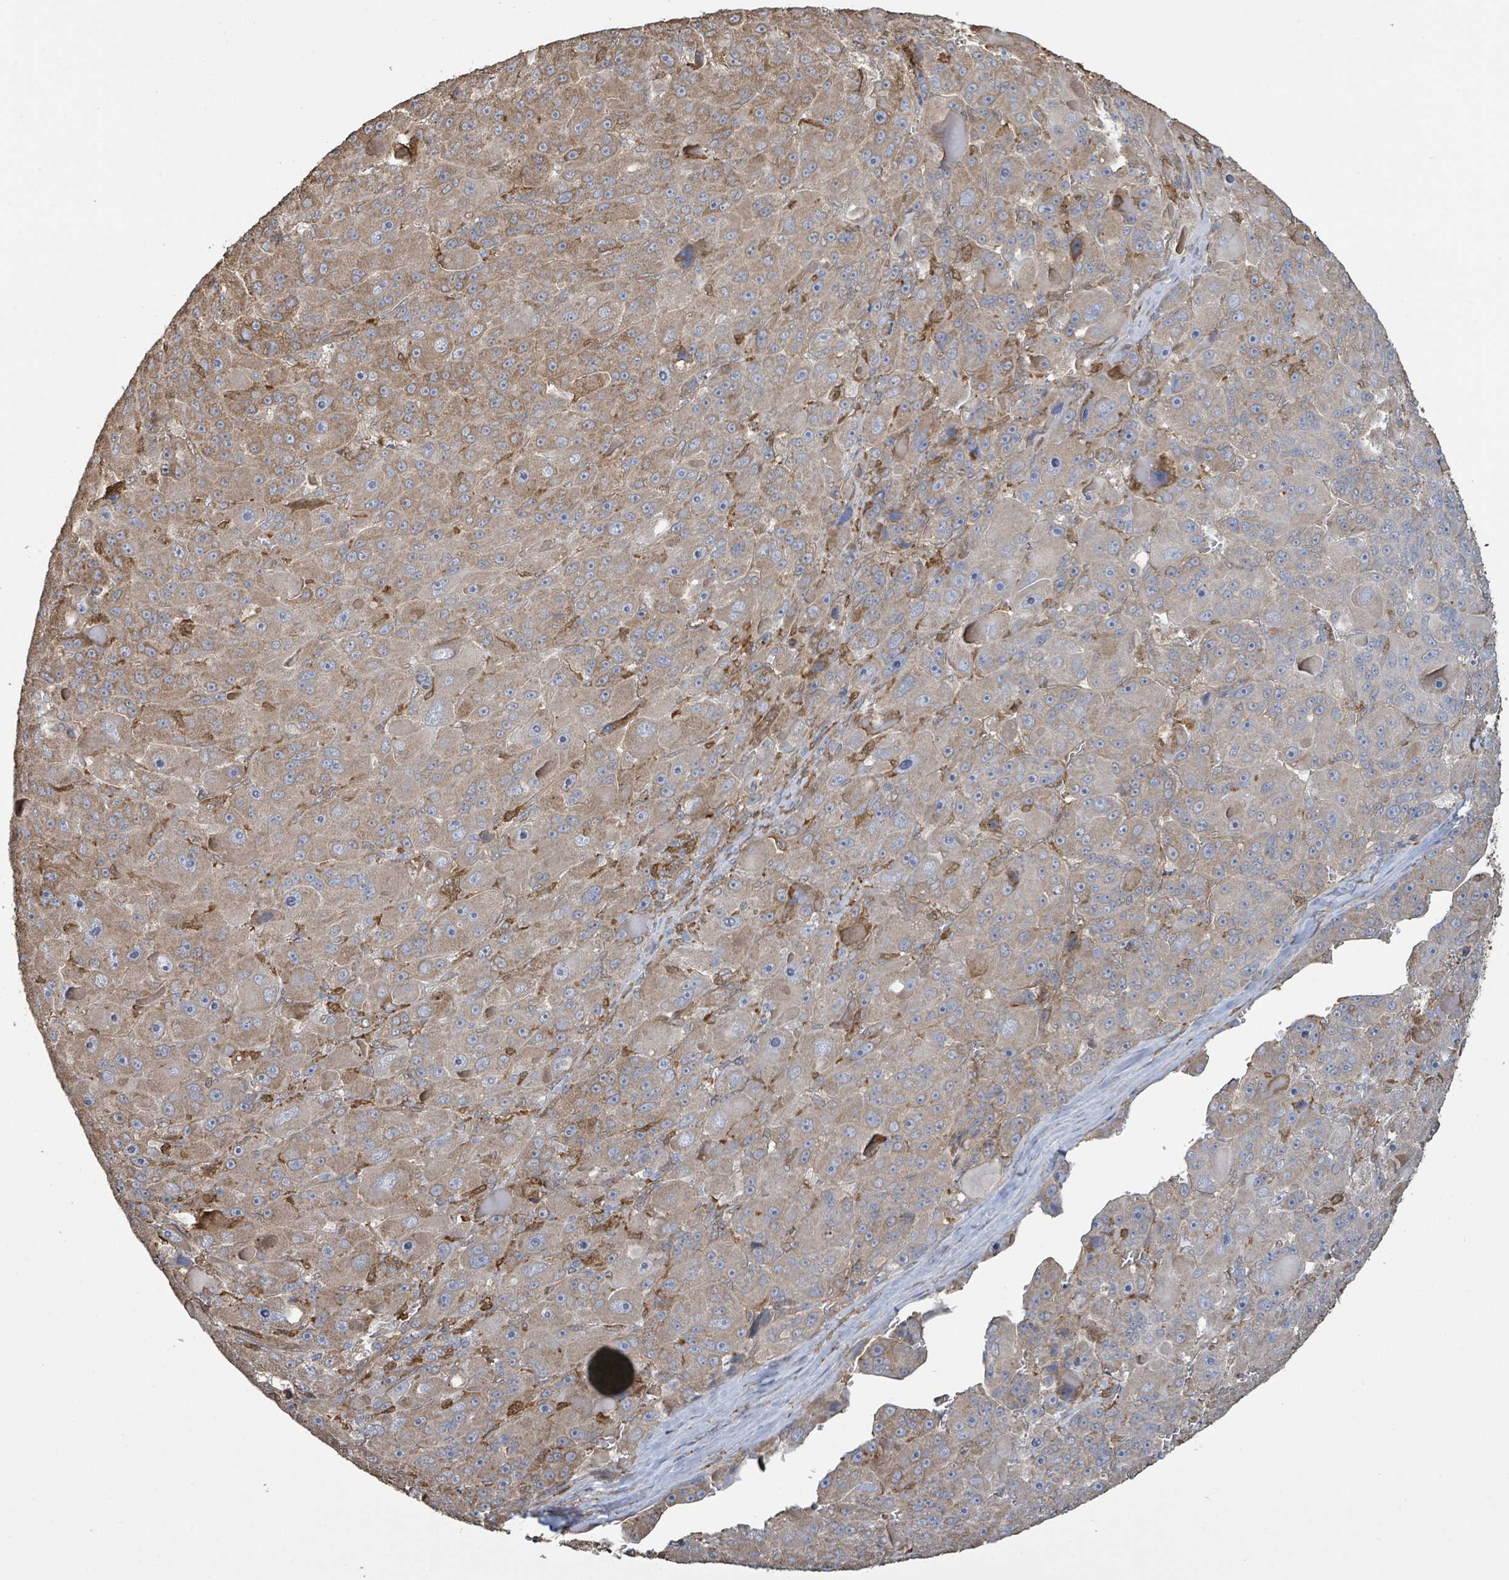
{"staining": {"intensity": "moderate", "quantity": ">75%", "location": "cytoplasmic/membranous"}, "tissue": "liver cancer", "cell_type": "Tumor cells", "image_type": "cancer", "snomed": [{"axis": "morphology", "description": "Carcinoma, Hepatocellular, NOS"}, {"axis": "topography", "description": "Liver"}], "caption": "Immunohistochemistry (IHC) histopathology image of neoplastic tissue: human liver cancer (hepatocellular carcinoma) stained using IHC shows medium levels of moderate protein expression localized specifically in the cytoplasmic/membranous of tumor cells, appearing as a cytoplasmic/membranous brown color.", "gene": "ARPIN", "patient": {"sex": "male", "age": 76}}